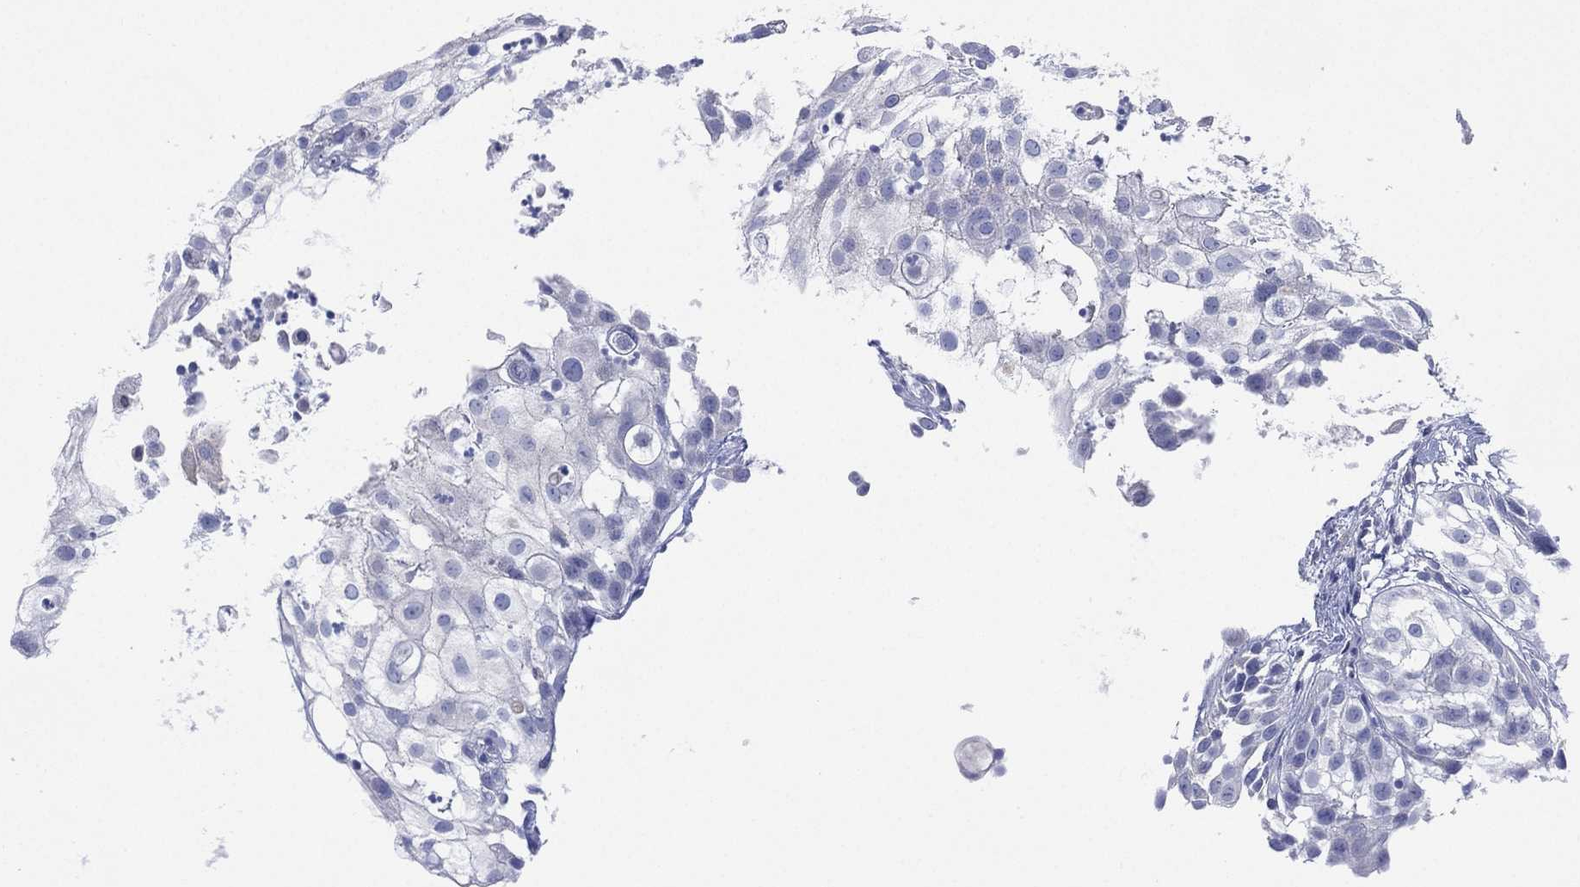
{"staining": {"intensity": "negative", "quantity": "none", "location": "none"}, "tissue": "urothelial cancer", "cell_type": "Tumor cells", "image_type": "cancer", "snomed": [{"axis": "morphology", "description": "Urothelial carcinoma, High grade"}, {"axis": "topography", "description": "Urinary bladder"}], "caption": "High magnification brightfield microscopy of urothelial carcinoma (high-grade) stained with DAB (brown) and counterstained with hematoxylin (blue): tumor cells show no significant staining.", "gene": "CYP2D6", "patient": {"sex": "female", "age": 79}}